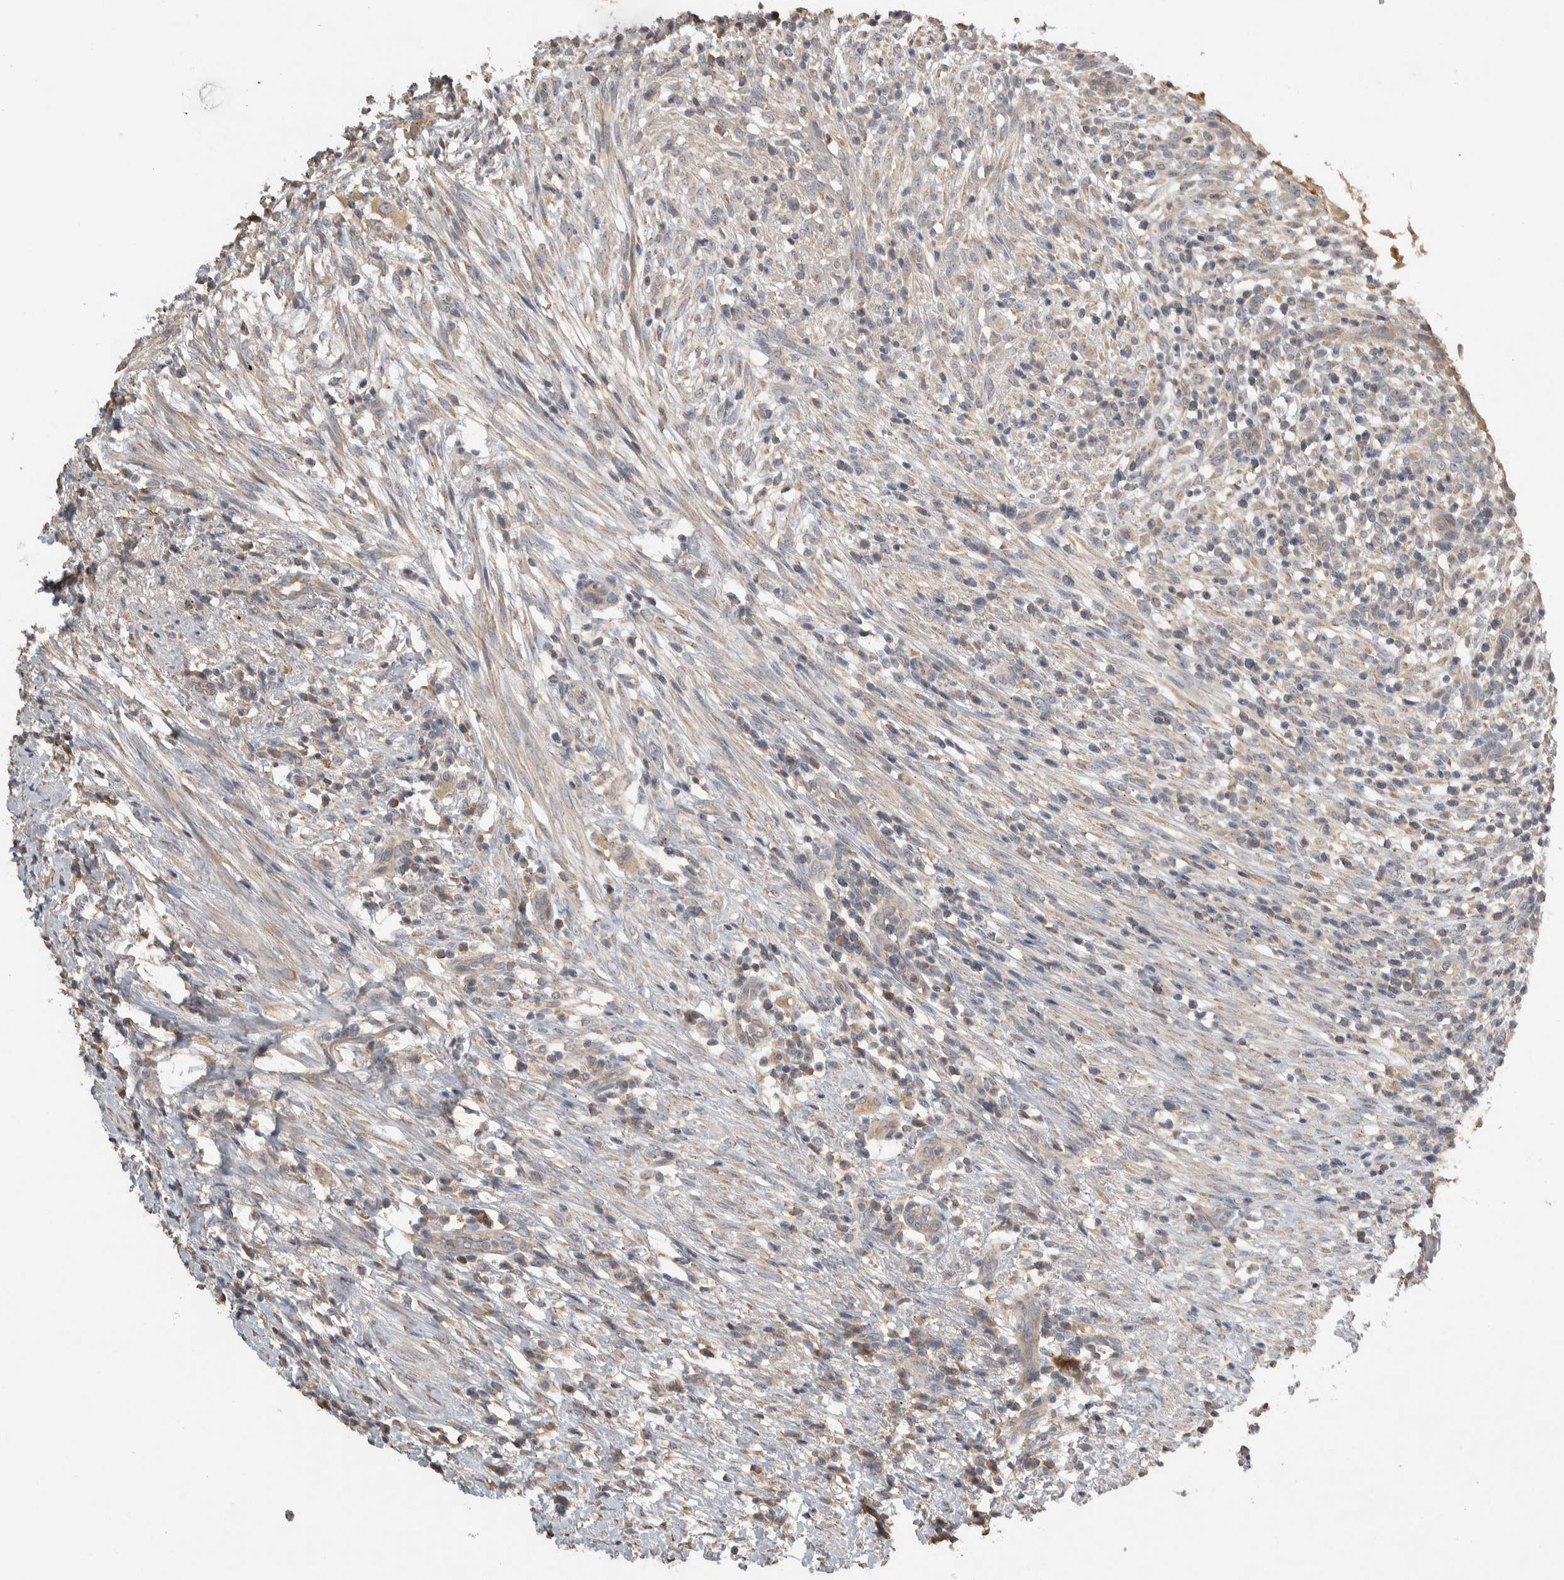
{"staining": {"intensity": "negative", "quantity": "none", "location": "none"}, "tissue": "urothelial cancer", "cell_type": "Tumor cells", "image_type": "cancer", "snomed": [{"axis": "morphology", "description": "Urothelial carcinoma, Low grade"}, {"axis": "topography", "description": "Urinary bladder"}], "caption": "This is an immunohistochemistry photomicrograph of low-grade urothelial carcinoma. There is no expression in tumor cells.", "gene": "EIF3H", "patient": {"sex": "female", "age": 75}}